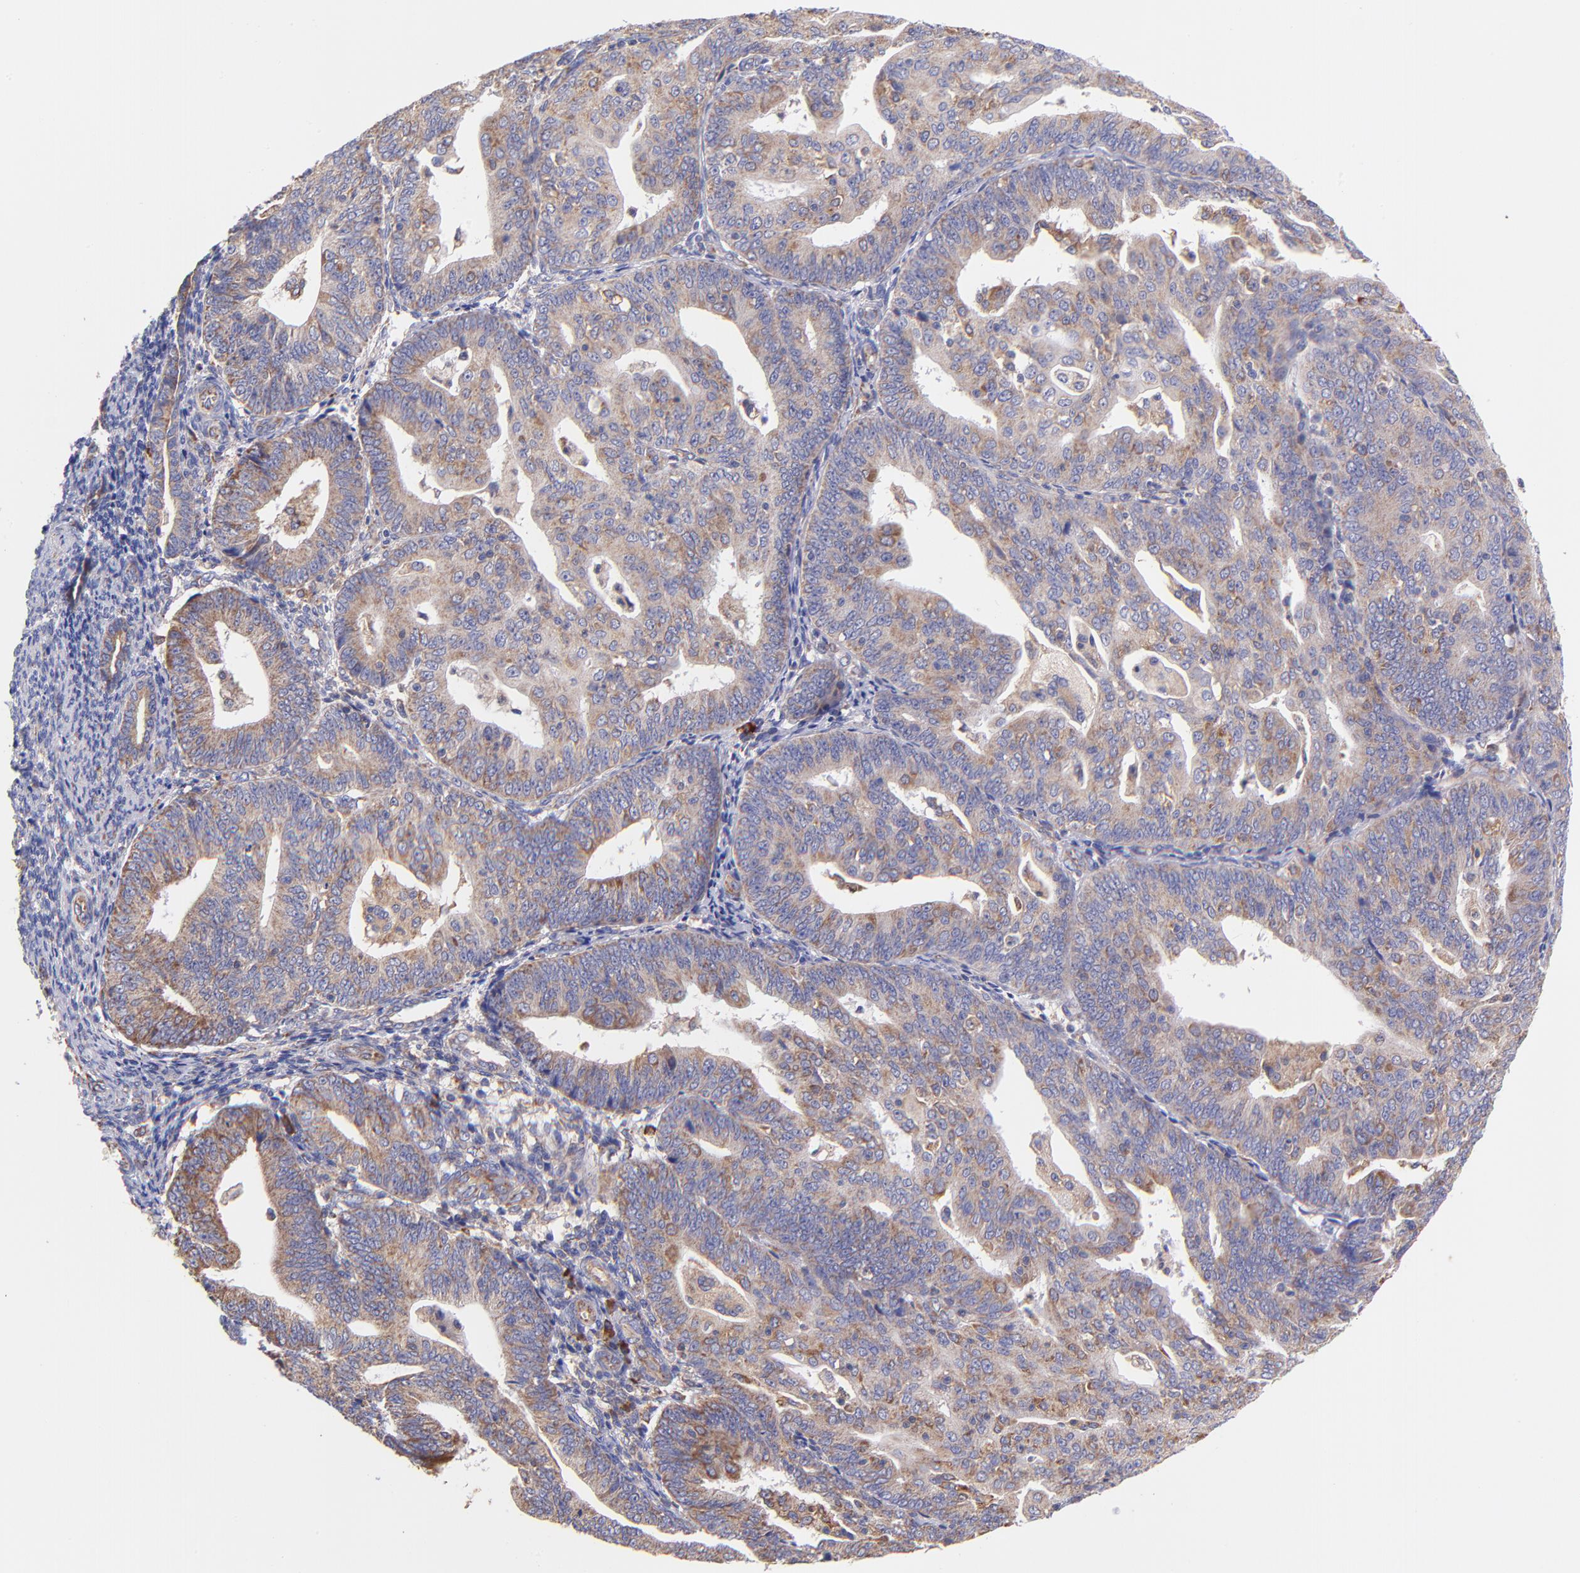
{"staining": {"intensity": "weak", "quantity": ">75%", "location": "cytoplasmic/membranous"}, "tissue": "endometrial cancer", "cell_type": "Tumor cells", "image_type": "cancer", "snomed": [{"axis": "morphology", "description": "Adenocarcinoma, NOS"}, {"axis": "topography", "description": "Endometrium"}], "caption": "Protein staining of adenocarcinoma (endometrial) tissue shows weak cytoplasmic/membranous expression in approximately >75% of tumor cells.", "gene": "PREX1", "patient": {"sex": "female", "age": 56}}